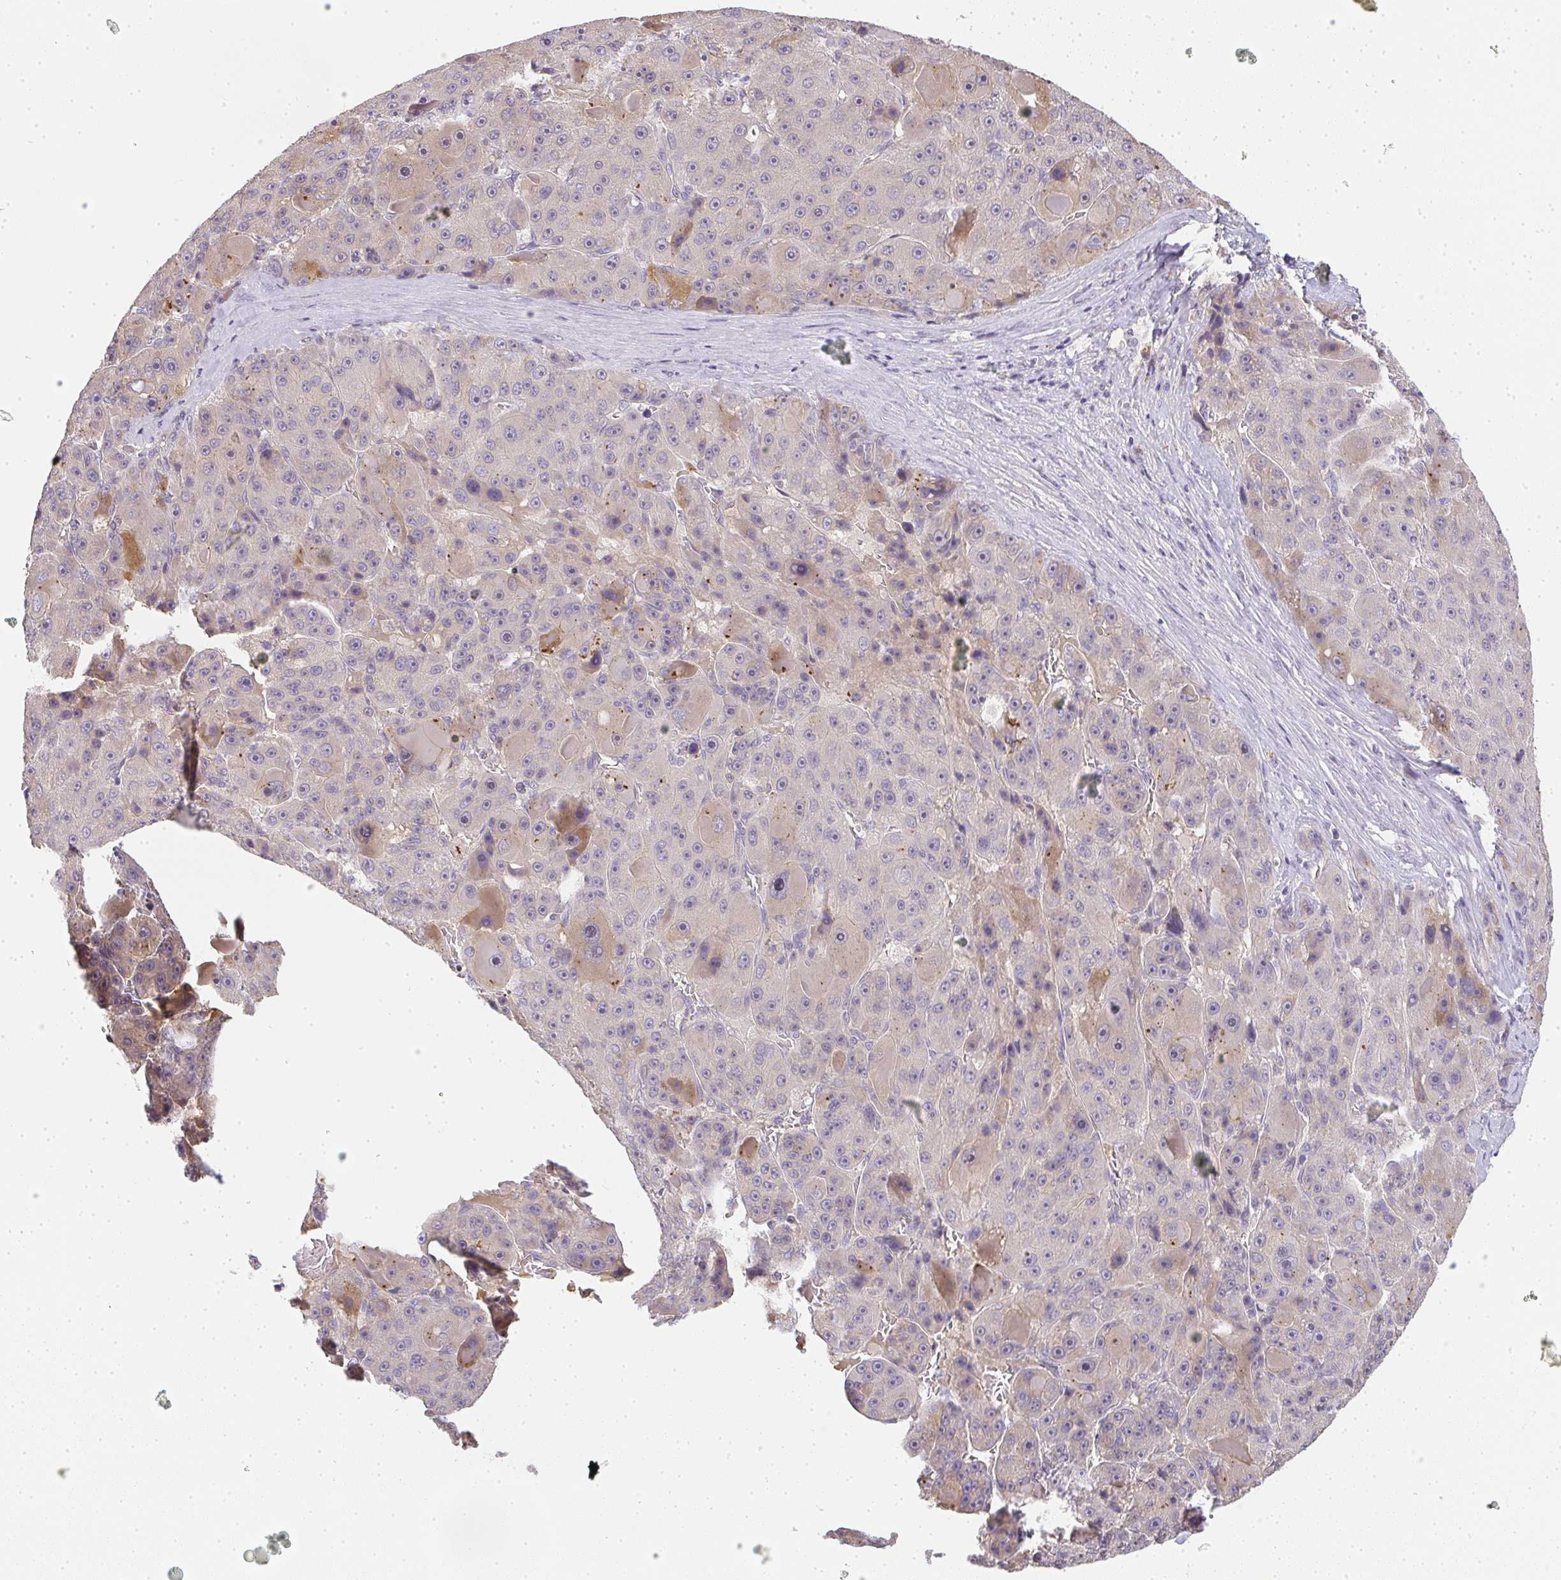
{"staining": {"intensity": "negative", "quantity": "none", "location": "none"}, "tissue": "liver cancer", "cell_type": "Tumor cells", "image_type": "cancer", "snomed": [{"axis": "morphology", "description": "Carcinoma, Hepatocellular, NOS"}, {"axis": "topography", "description": "Liver"}], "caption": "High magnification brightfield microscopy of liver cancer (hepatocellular carcinoma) stained with DAB (3,3'-diaminobenzidine) (brown) and counterstained with hematoxylin (blue): tumor cells show no significant staining.", "gene": "SLC35B3", "patient": {"sex": "male", "age": 76}}